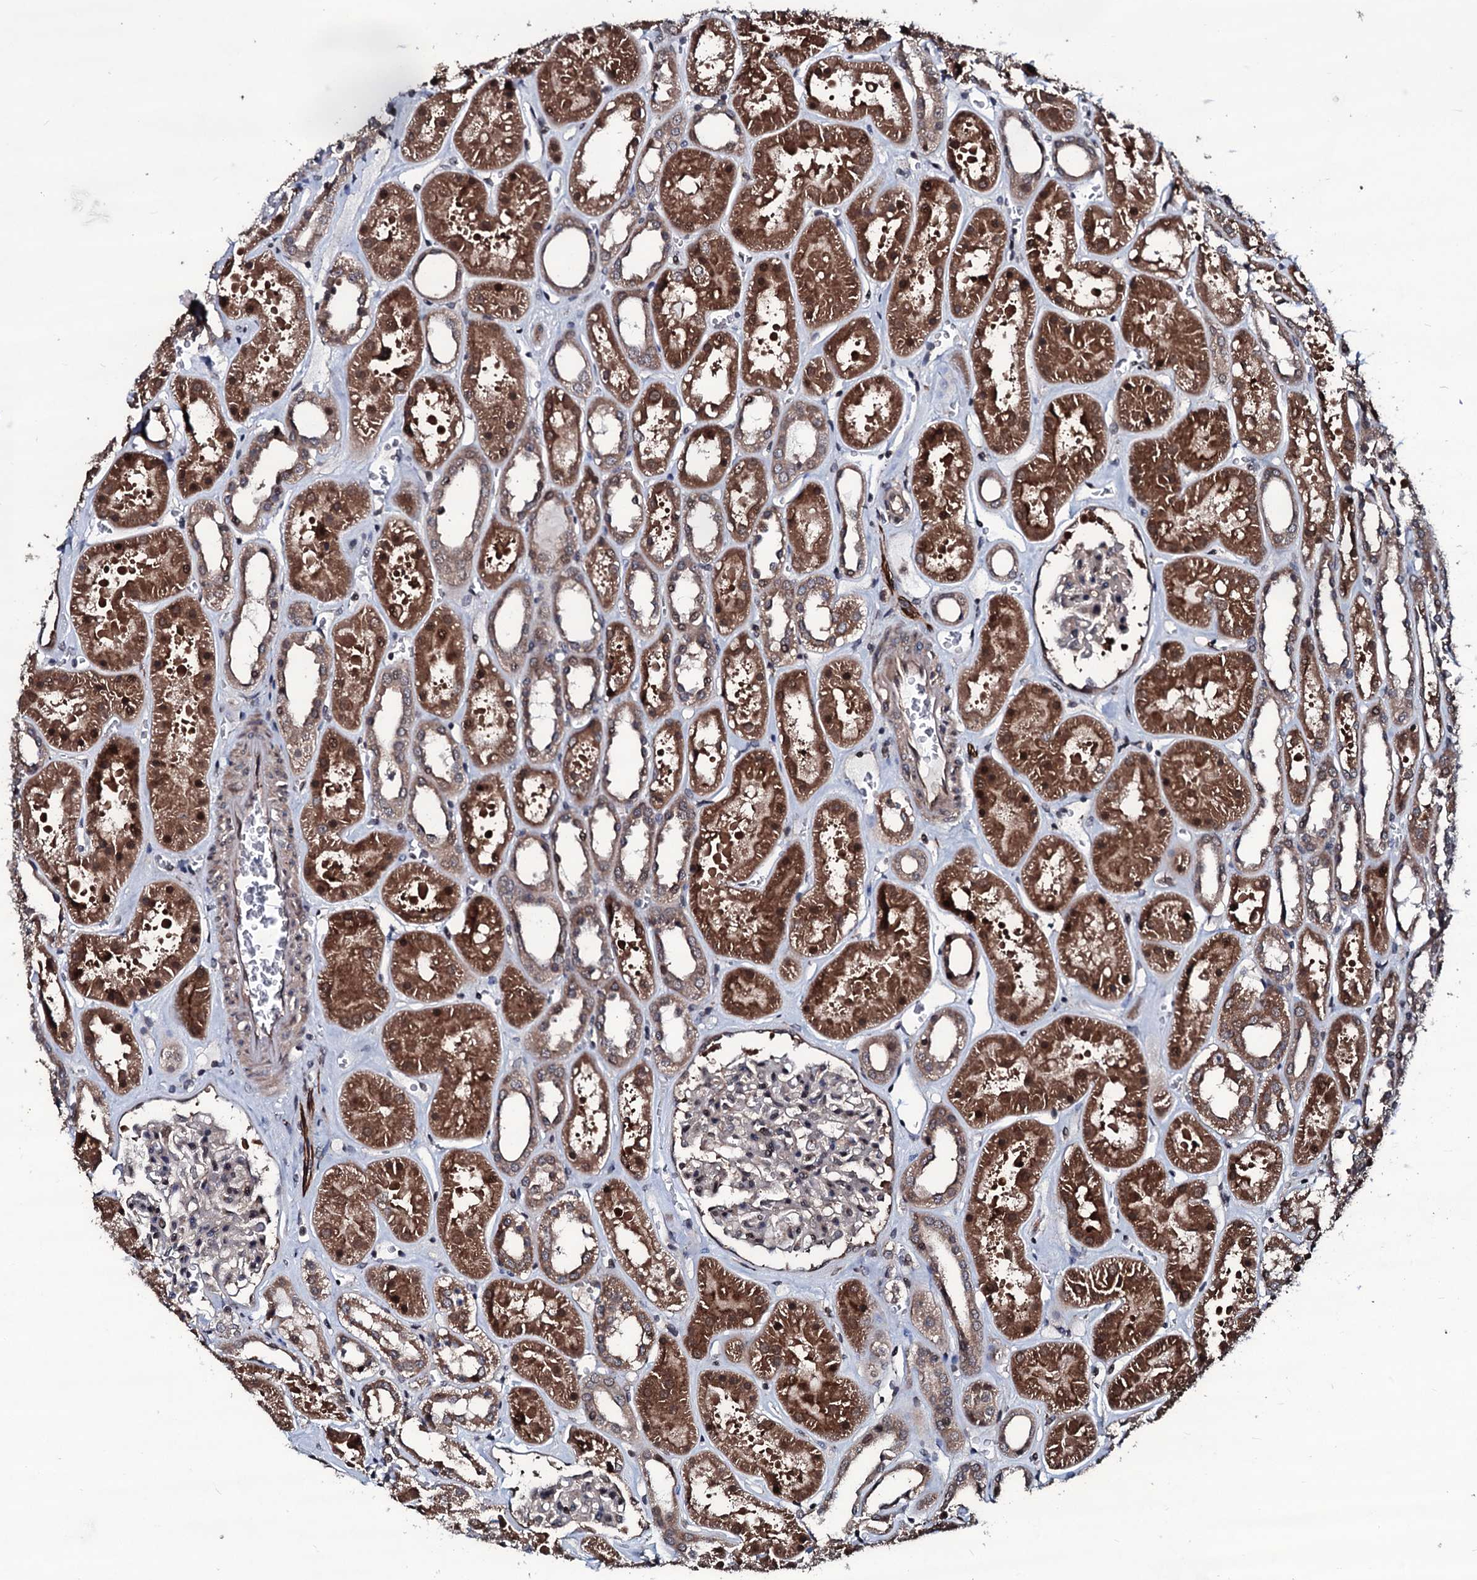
{"staining": {"intensity": "moderate", "quantity": "<25%", "location": "nuclear"}, "tissue": "kidney", "cell_type": "Cells in glomeruli", "image_type": "normal", "snomed": [{"axis": "morphology", "description": "Normal tissue, NOS"}, {"axis": "topography", "description": "Kidney"}], "caption": "IHC micrograph of unremarkable kidney: kidney stained using immunohistochemistry (IHC) shows low levels of moderate protein expression localized specifically in the nuclear of cells in glomeruli, appearing as a nuclear brown color.", "gene": "OGFOD2", "patient": {"sex": "female", "age": 41}}